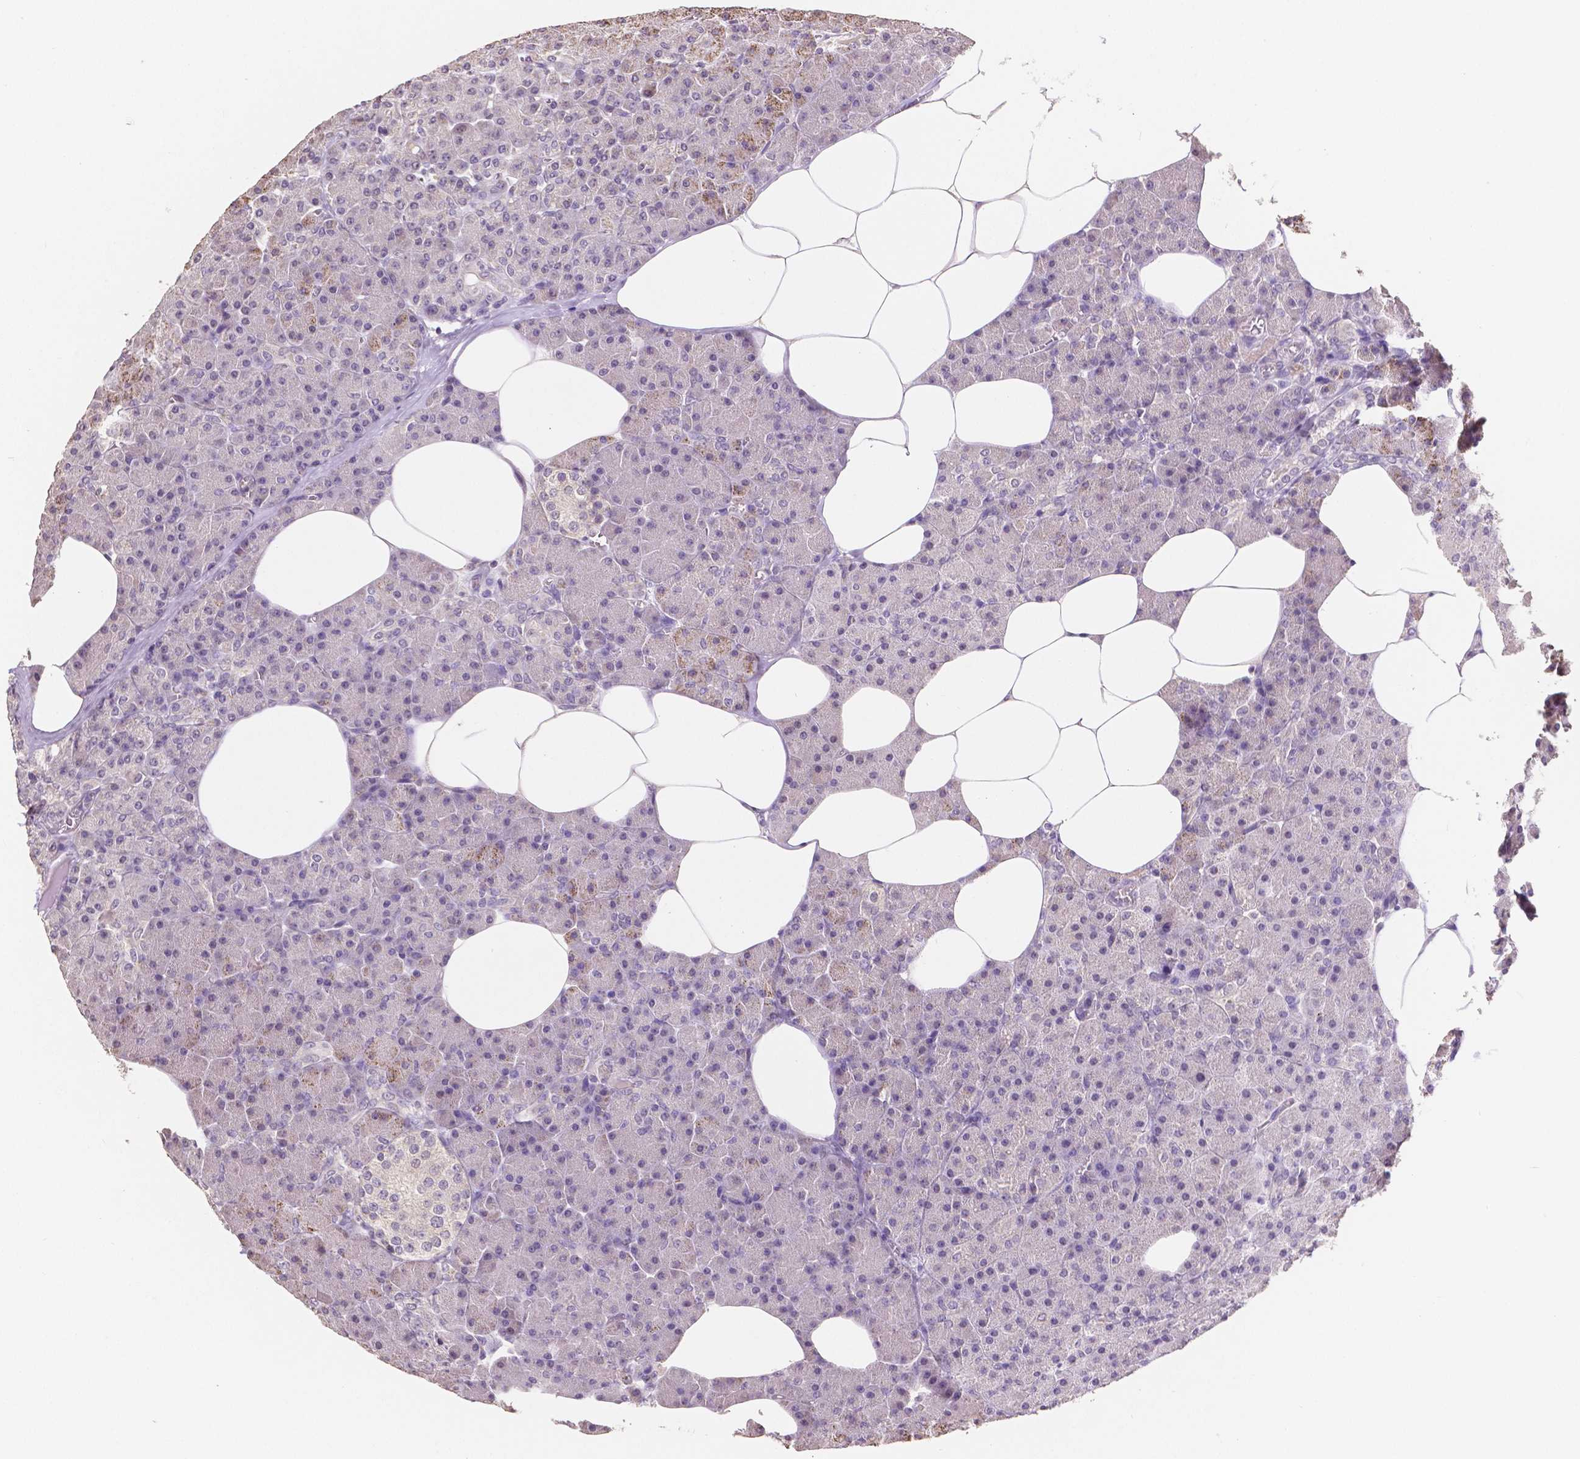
{"staining": {"intensity": "negative", "quantity": "none", "location": "none"}, "tissue": "pancreas", "cell_type": "Exocrine glandular cells", "image_type": "normal", "snomed": [{"axis": "morphology", "description": "Normal tissue, NOS"}, {"axis": "topography", "description": "Pancreas"}], "caption": "Photomicrograph shows no significant protein staining in exocrine glandular cells of normal pancreas.", "gene": "ELAVL2", "patient": {"sex": "female", "age": 45}}